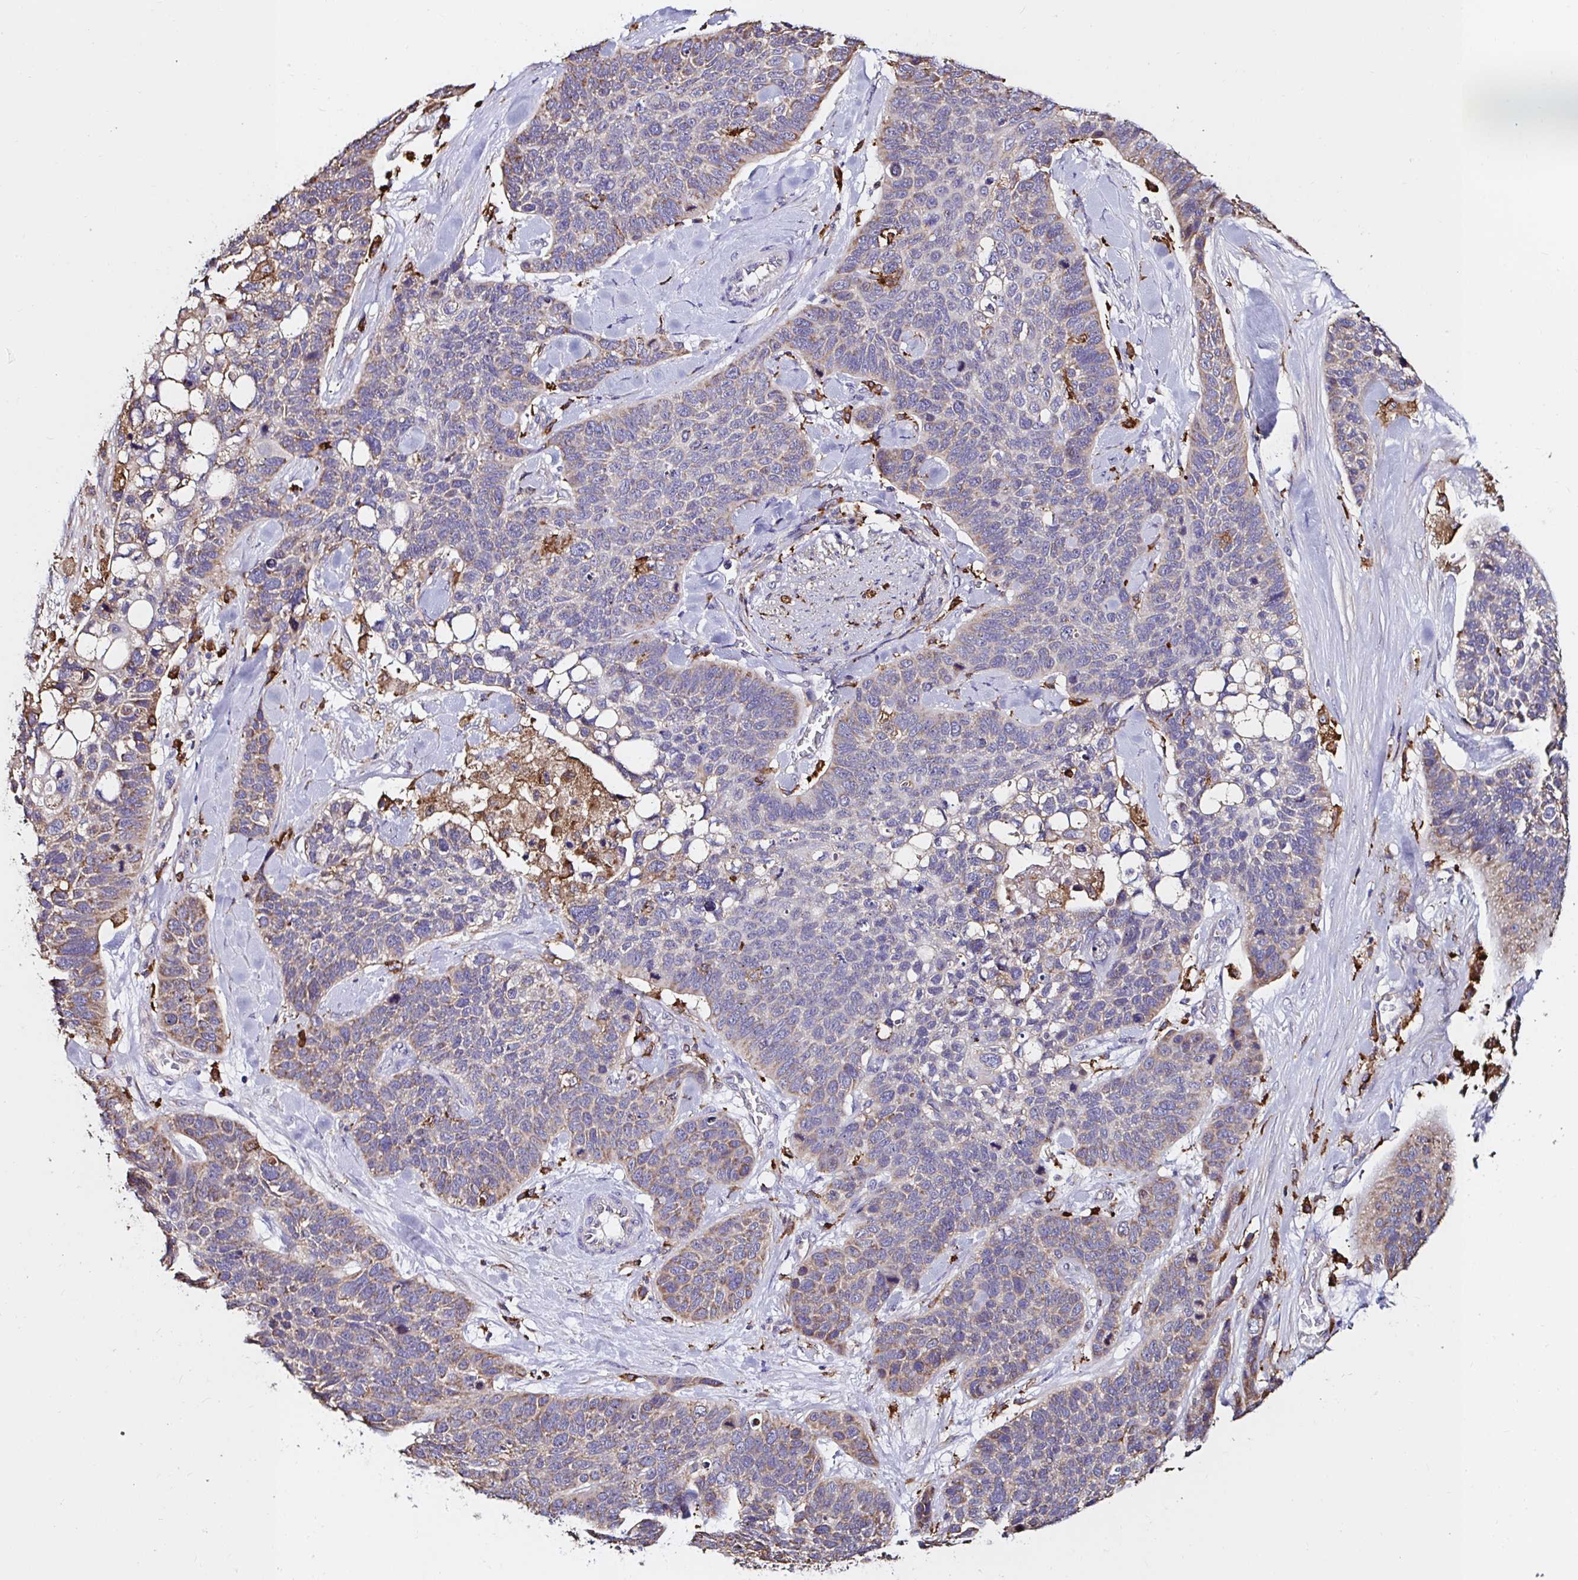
{"staining": {"intensity": "moderate", "quantity": "<25%", "location": "cytoplasmic/membranous"}, "tissue": "lung cancer", "cell_type": "Tumor cells", "image_type": "cancer", "snomed": [{"axis": "morphology", "description": "Squamous cell carcinoma, NOS"}, {"axis": "topography", "description": "Lung"}], "caption": "DAB immunohistochemical staining of lung cancer displays moderate cytoplasmic/membranous protein expression in about <25% of tumor cells.", "gene": "MSR1", "patient": {"sex": "male", "age": 62}}